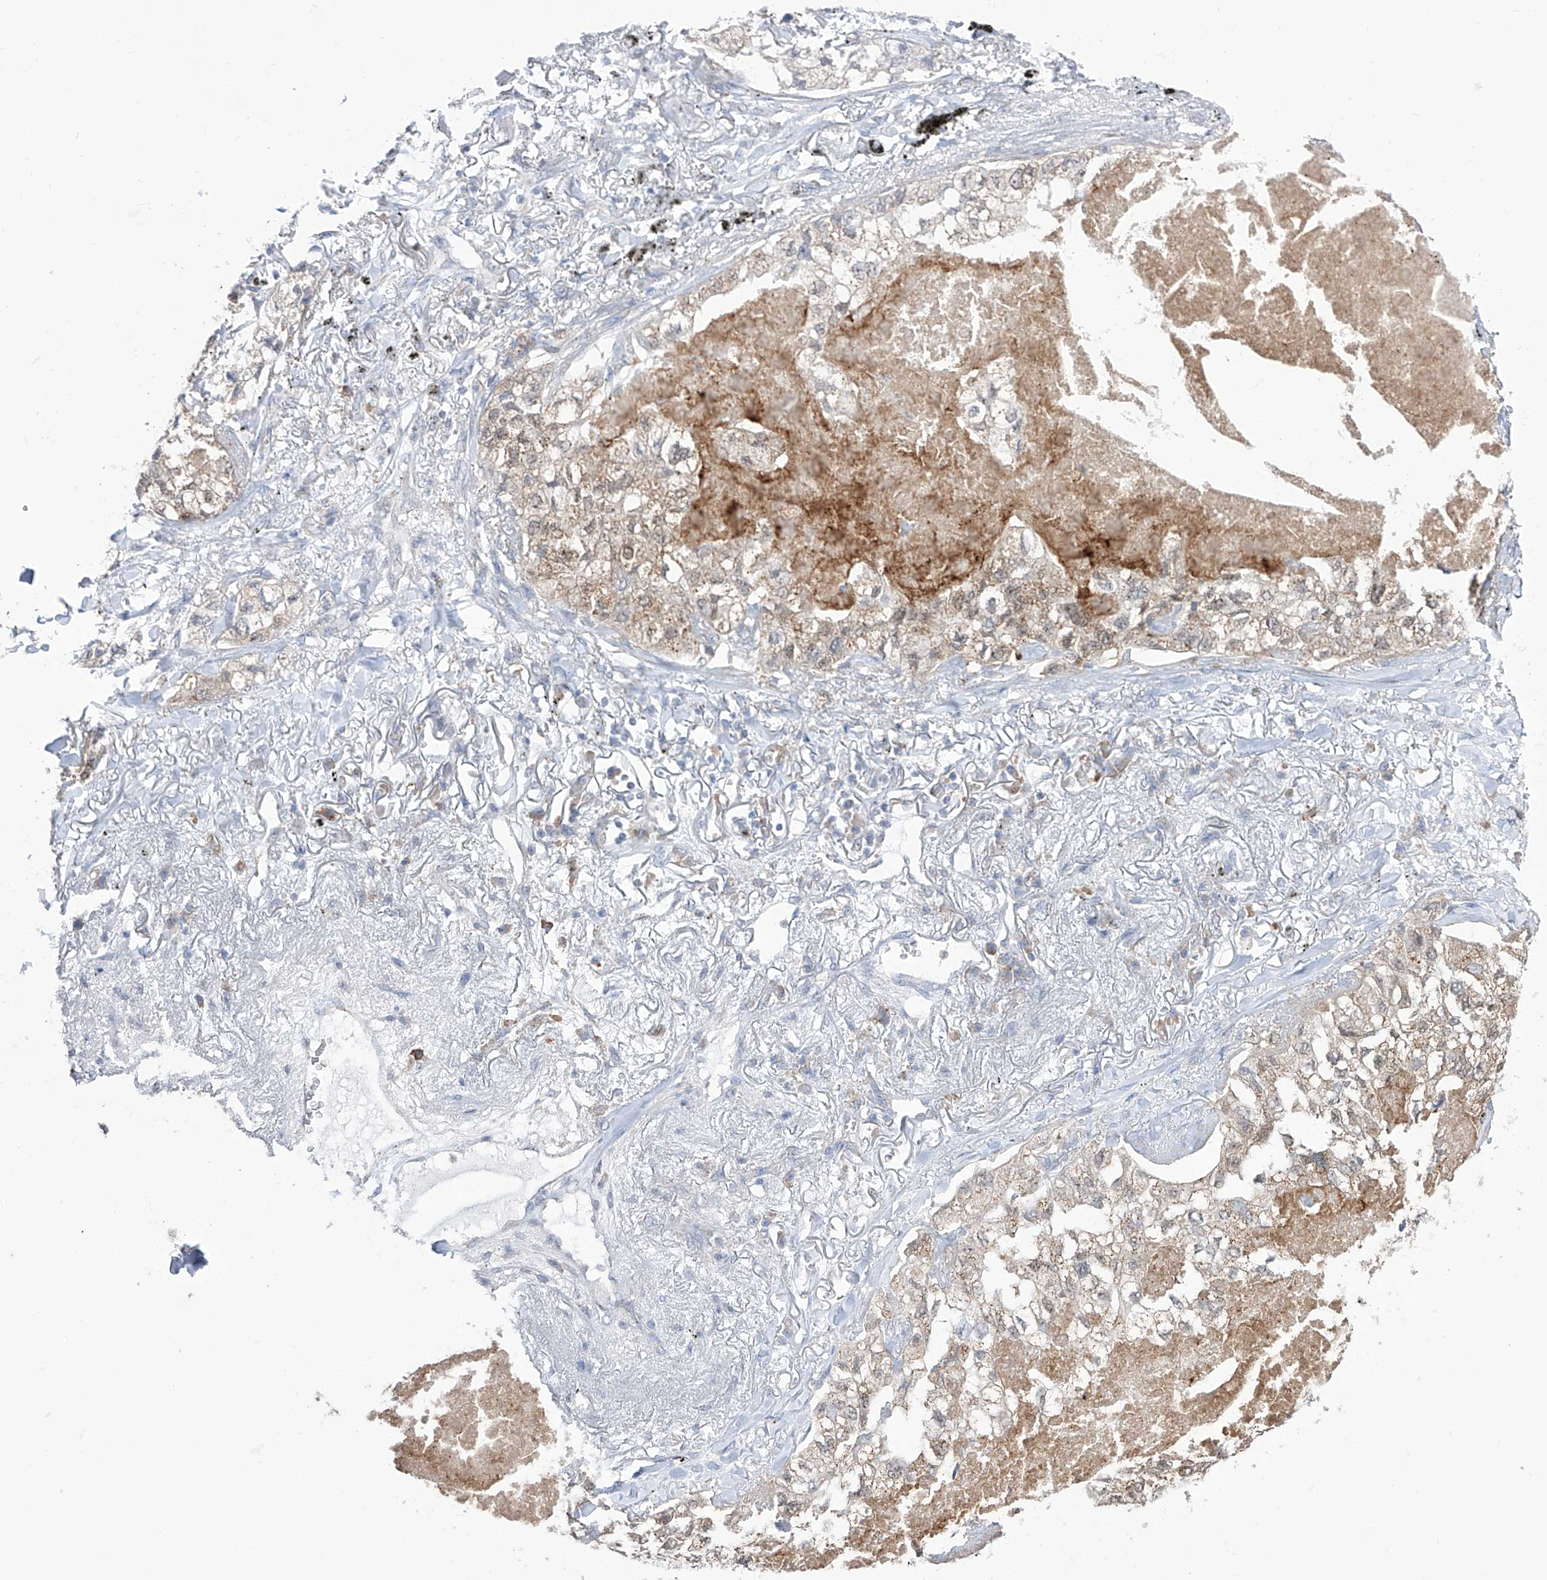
{"staining": {"intensity": "weak", "quantity": "<25%", "location": "cytoplasmic/membranous"}, "tissue": "lung cancer", "cell_type": "Tumor cells", "image_type": "cancer", "snomed": [{"axis": "morphology", "description": "Adenocarcinoma, NOS"}, {"axis": "topography", "description": "Lung"}], "caption": "IHC image of neoplastic tissue: human lung cancer stained with DAB demonstrates no significant protein positivity in tumor cells. Nuclei are stained in blue.", "gene": "BROX", "patient": {"sex": "male", "age": 65}}